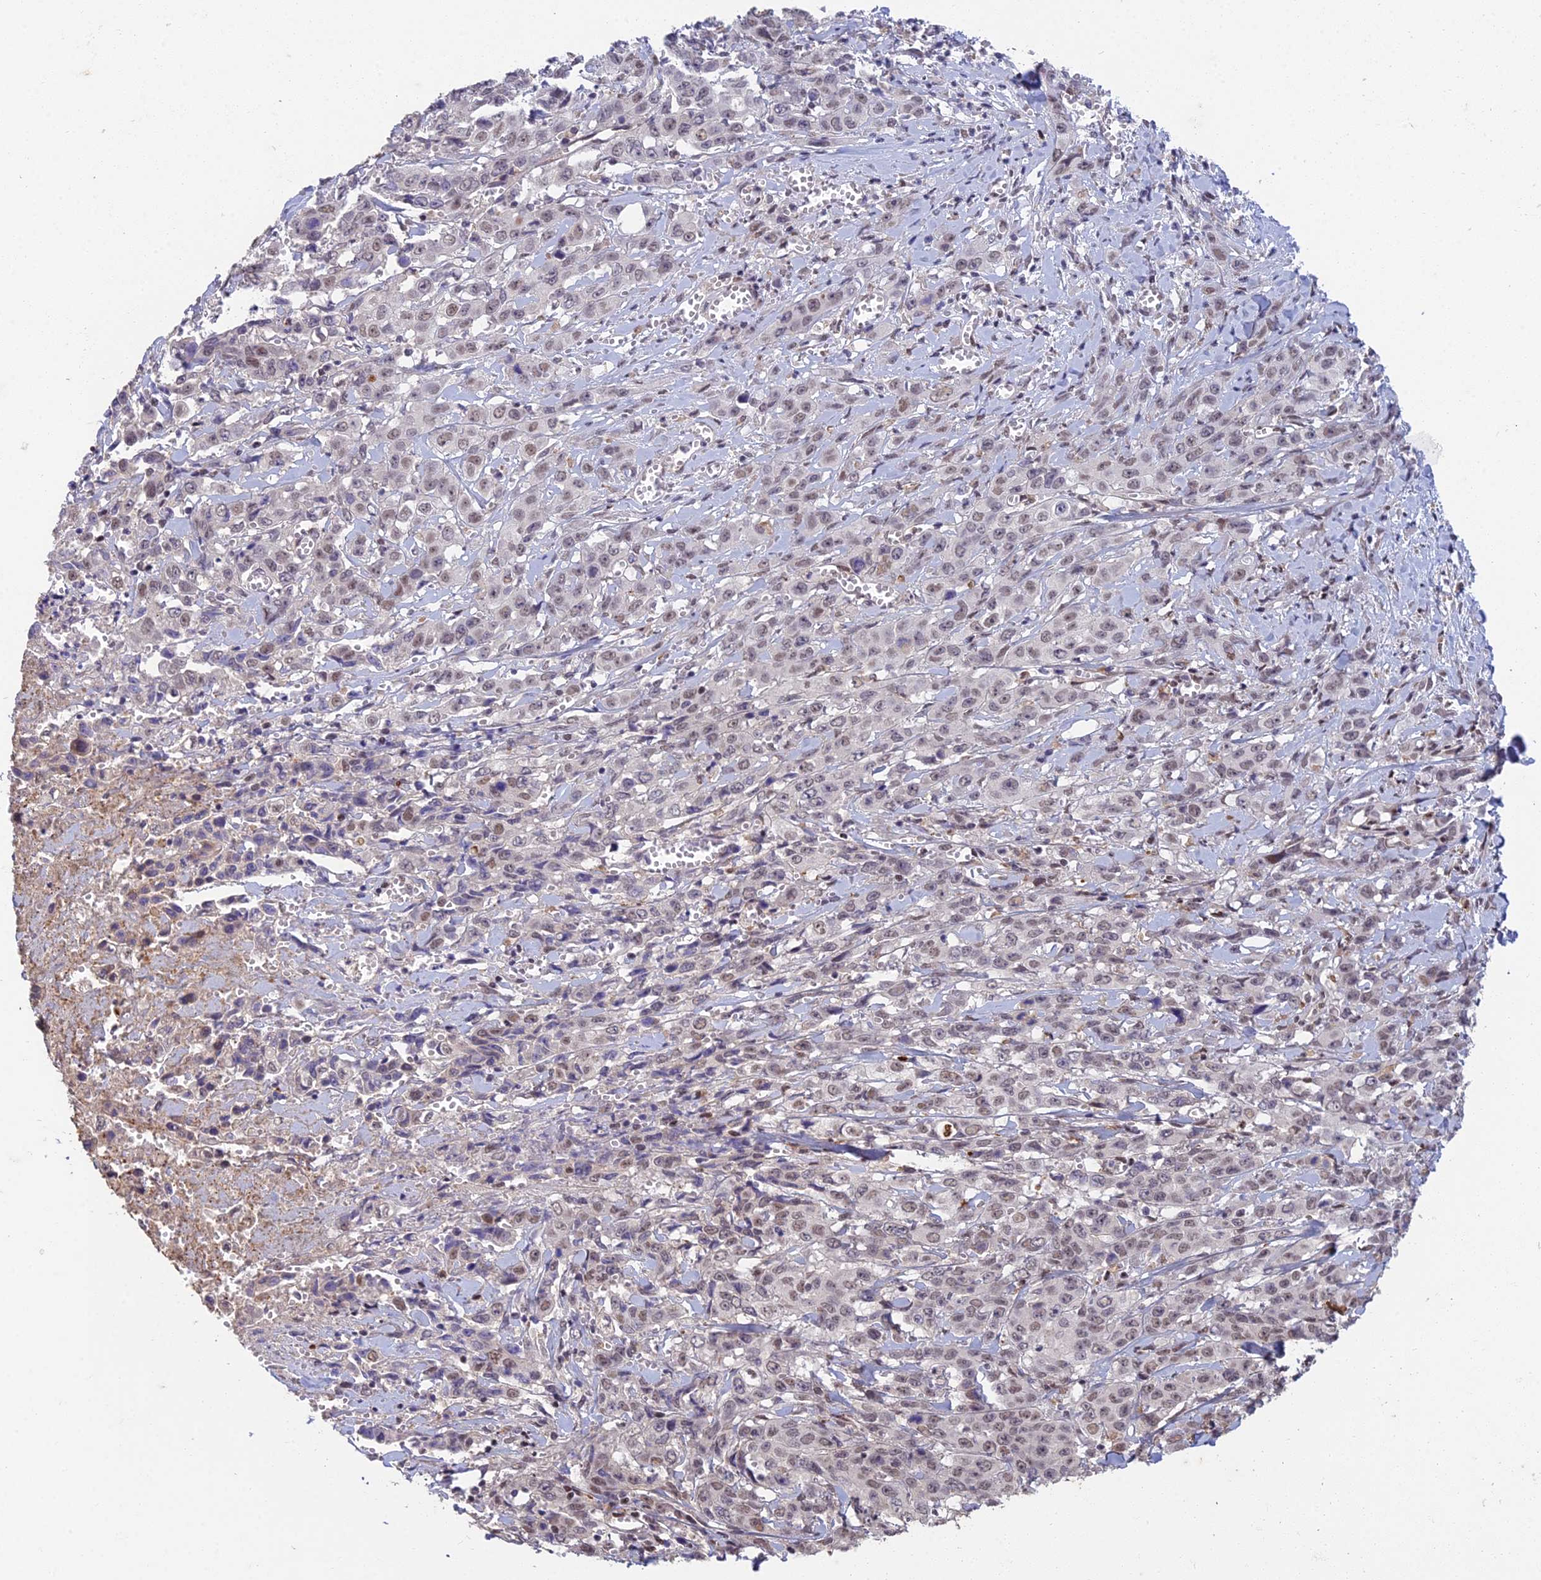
{"staining": {"intensity": "weak", "quantity": "25%-75%", "location": "nuclear"}, "tissue": "stomach cancer", "cell_type": "Tumor cells", "image_type": "cancer", "snomed": [{"axis": "morphology", "description": "Adenocarcinoma, NOS"}, {"axis": "topography", "description": "Stomach, upper"}], "caption": "Protein staining of stomach cancer (adenocarcinoma) tissue demonstrates weak nuclear positivity in about 25%-75% of tumor cells.", "gene": "ABHD17A", "patient": {"sex": "male", "age": 62}}